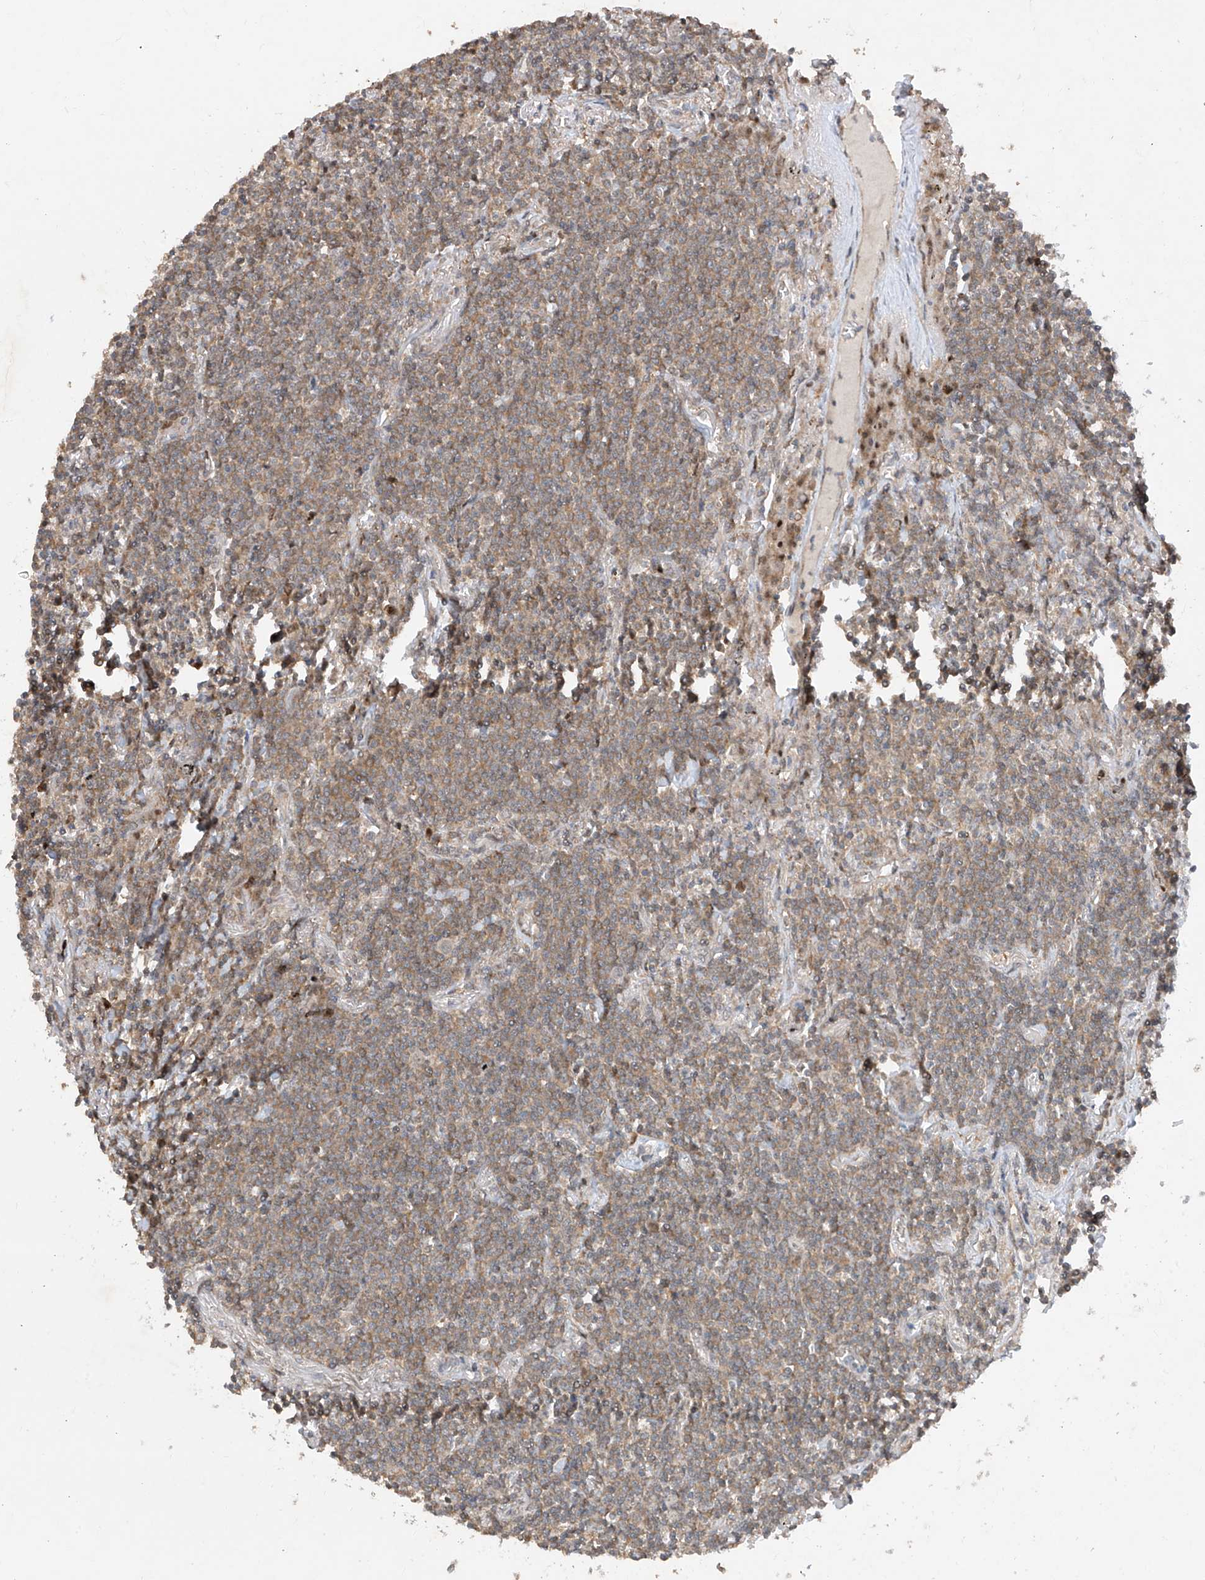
{"staining": {"intensity": "moderate", "quantity": ">75%", "location": "cytoplasmic/membranous"}, "tissue": "lymphoma", "cell_type": "Tumor cells", "image_type": "cancer", "snomed": [{"axis": "morphology", "description": "Malignant lymphoma, non-Hodgkin's type, Low grade"}, {"axis": "topography", "description": "Lung"}], "caption": "Protein expression analysis of low-grade malignant lymphoma, non-Hodgkin's type demonstrates moderate cytoplasmic/membranous positivity in approximately >75% of tumor cells.", "gene": "ZNF358", "patient": {"sex": "female", "age": 71}}